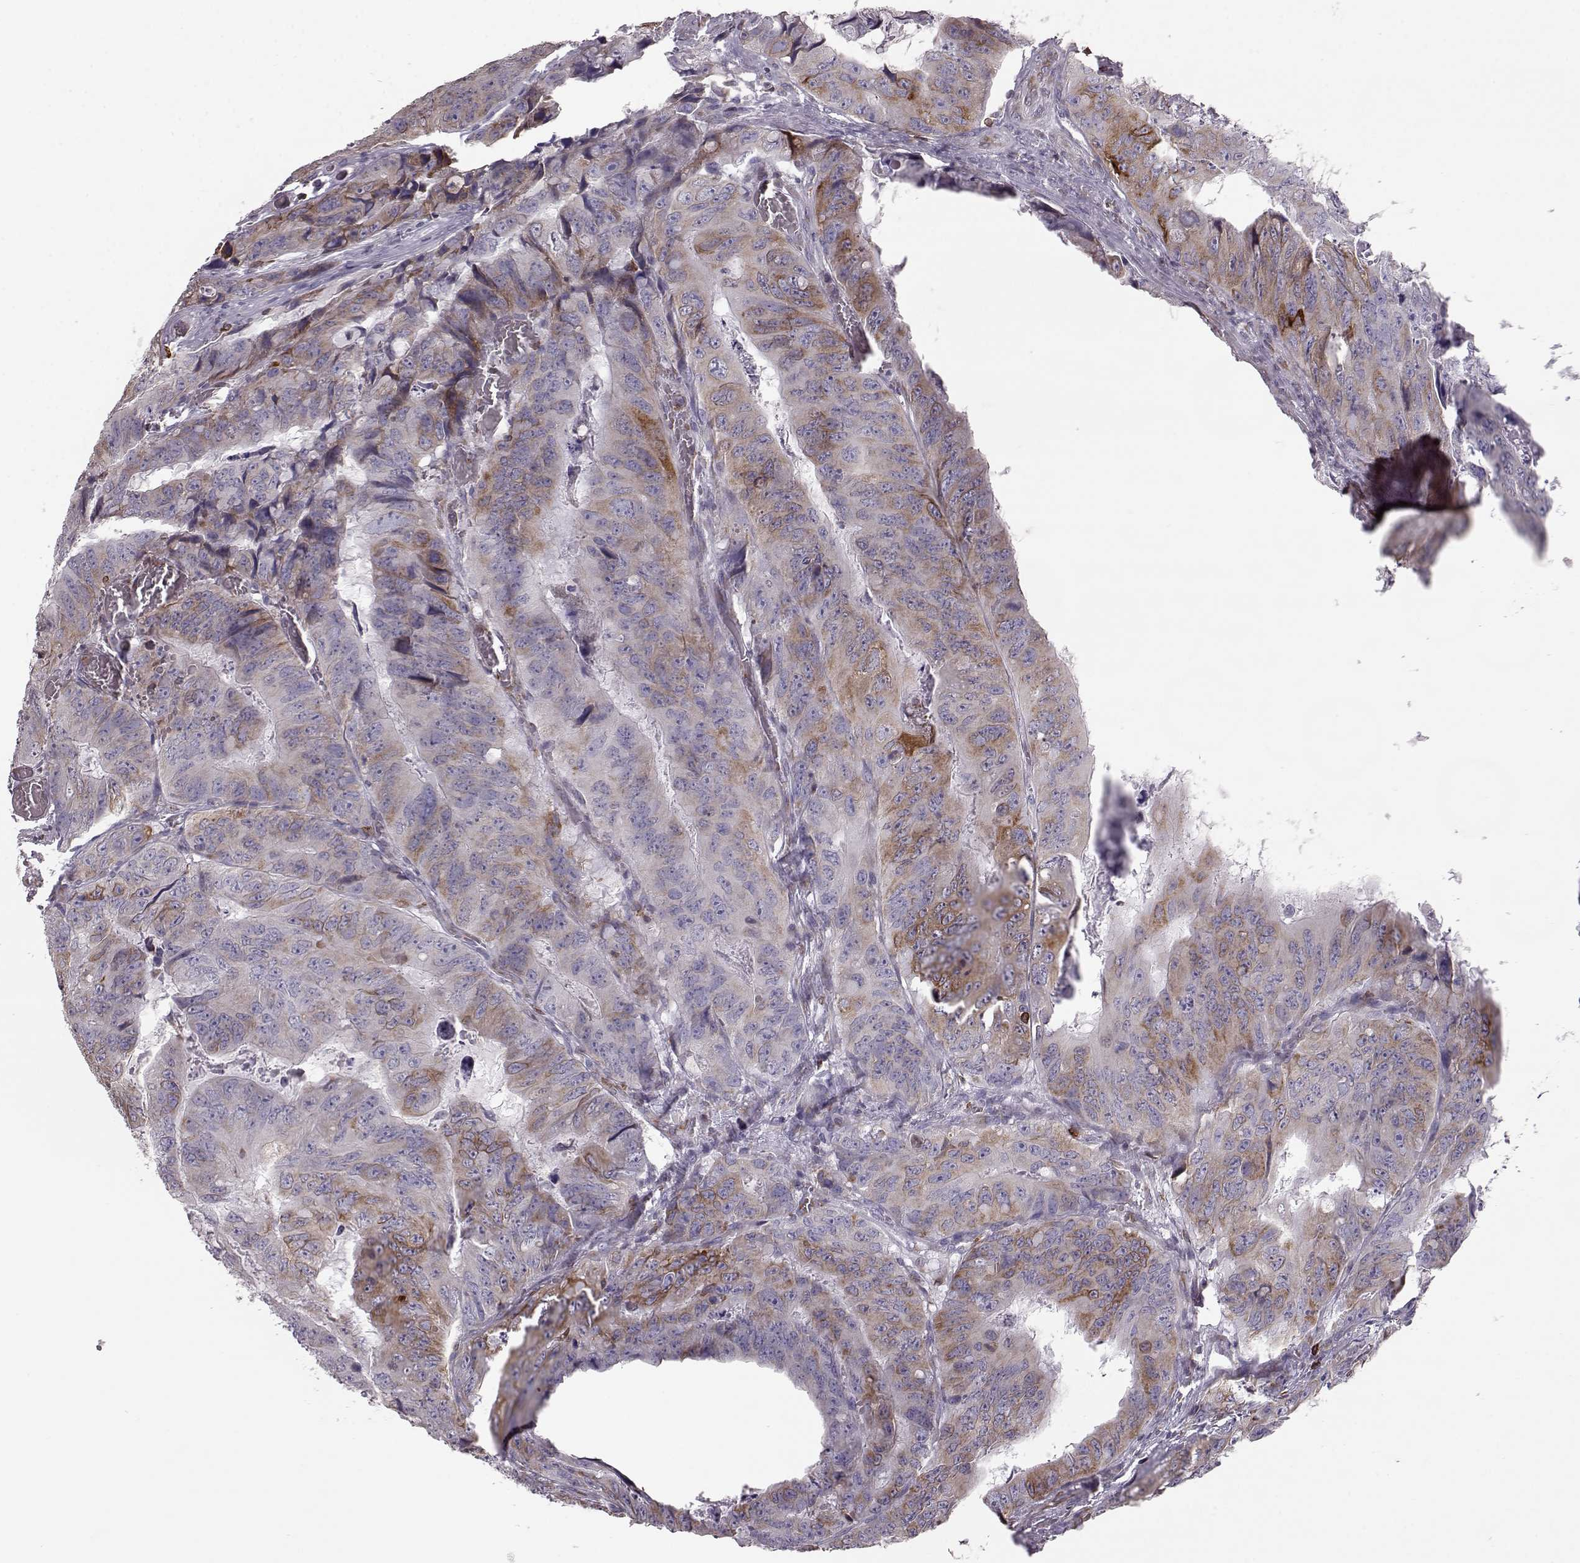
{"staining": {"intensity": "moderate", "quantity": "<25%", "location": "cytoplasmic/membranous"}, "tissue": "colorectal cancer", "cell_type": "Tumor cells", "image_type": "cancer", "snomed": [{"axis": "morphology", "description": "Adenocarcinoma, NOS"}, {"axis": "topography", "description": "Colon"}], "caption": "The immunohistochemical stain highlights moderate cytoplasmic/membranous positivity in tumor cells of adenocarcinoma (colorectal) tissue.", "gene": "ELOVL5", "patient": {"sex": "male", "age": 79}}